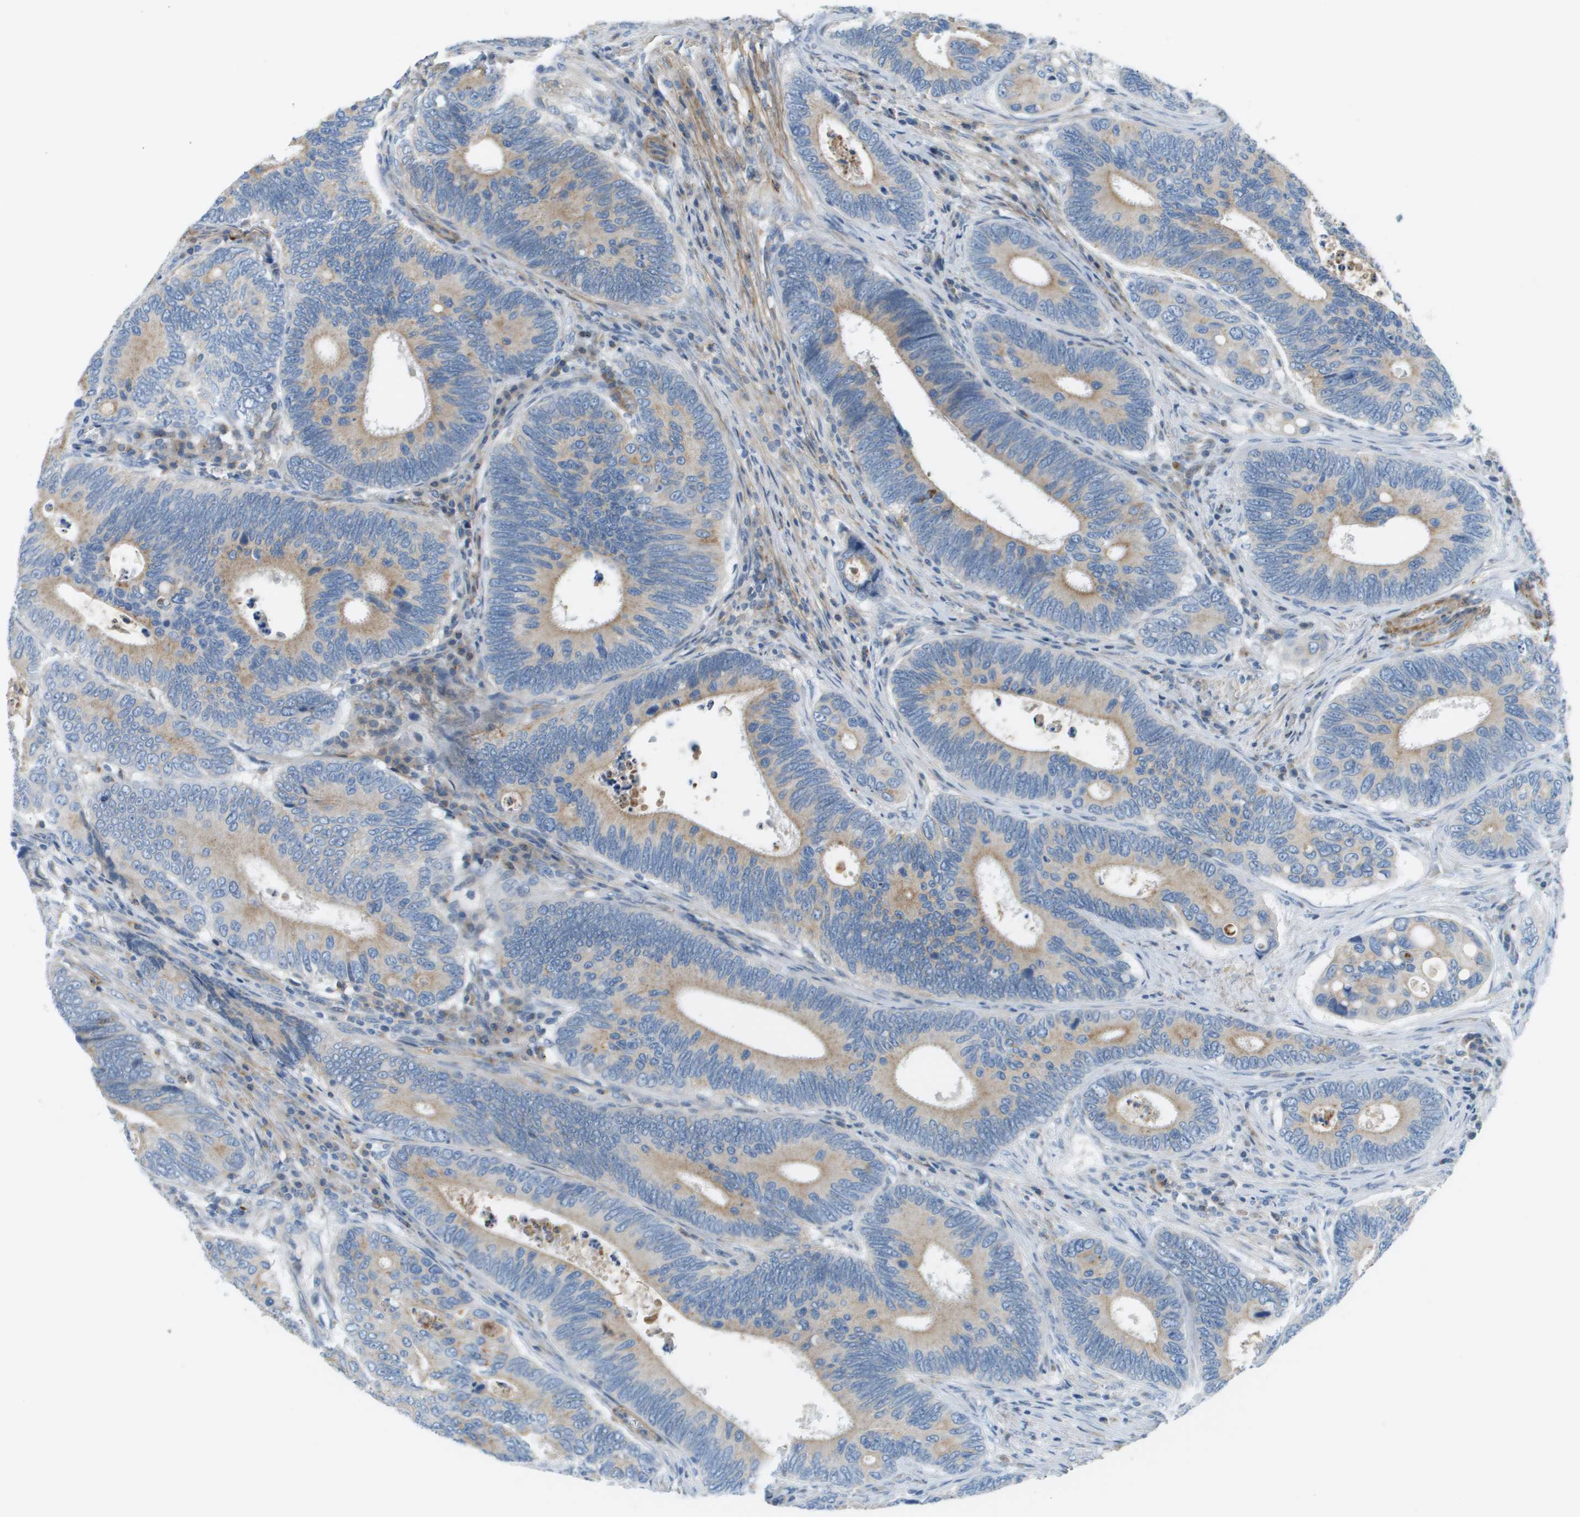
{"staining": {"intensity": "weak", "quantity": "25%-75%", "location": "cytoplasmic/membranous"}, "tissue": "colorectal cancer", "cell_type": "Tumor cells", "image_type": "cancer", "snomed": [{"axis": "morphology", "description": "Inflammation, NOS"}, {"axis": "morphology", "description": "Adenocarcinoma, NOS"}, {"axis": "topography", "description": "Colon"}], "caption": "Protein expression analysis of colorectal cancer shows weak cytoplasmic/membranous expression in approximately 25%-75% of tumor cells.", "gene": "MYH11", "patient": {"sex": "male", "age": 72}}